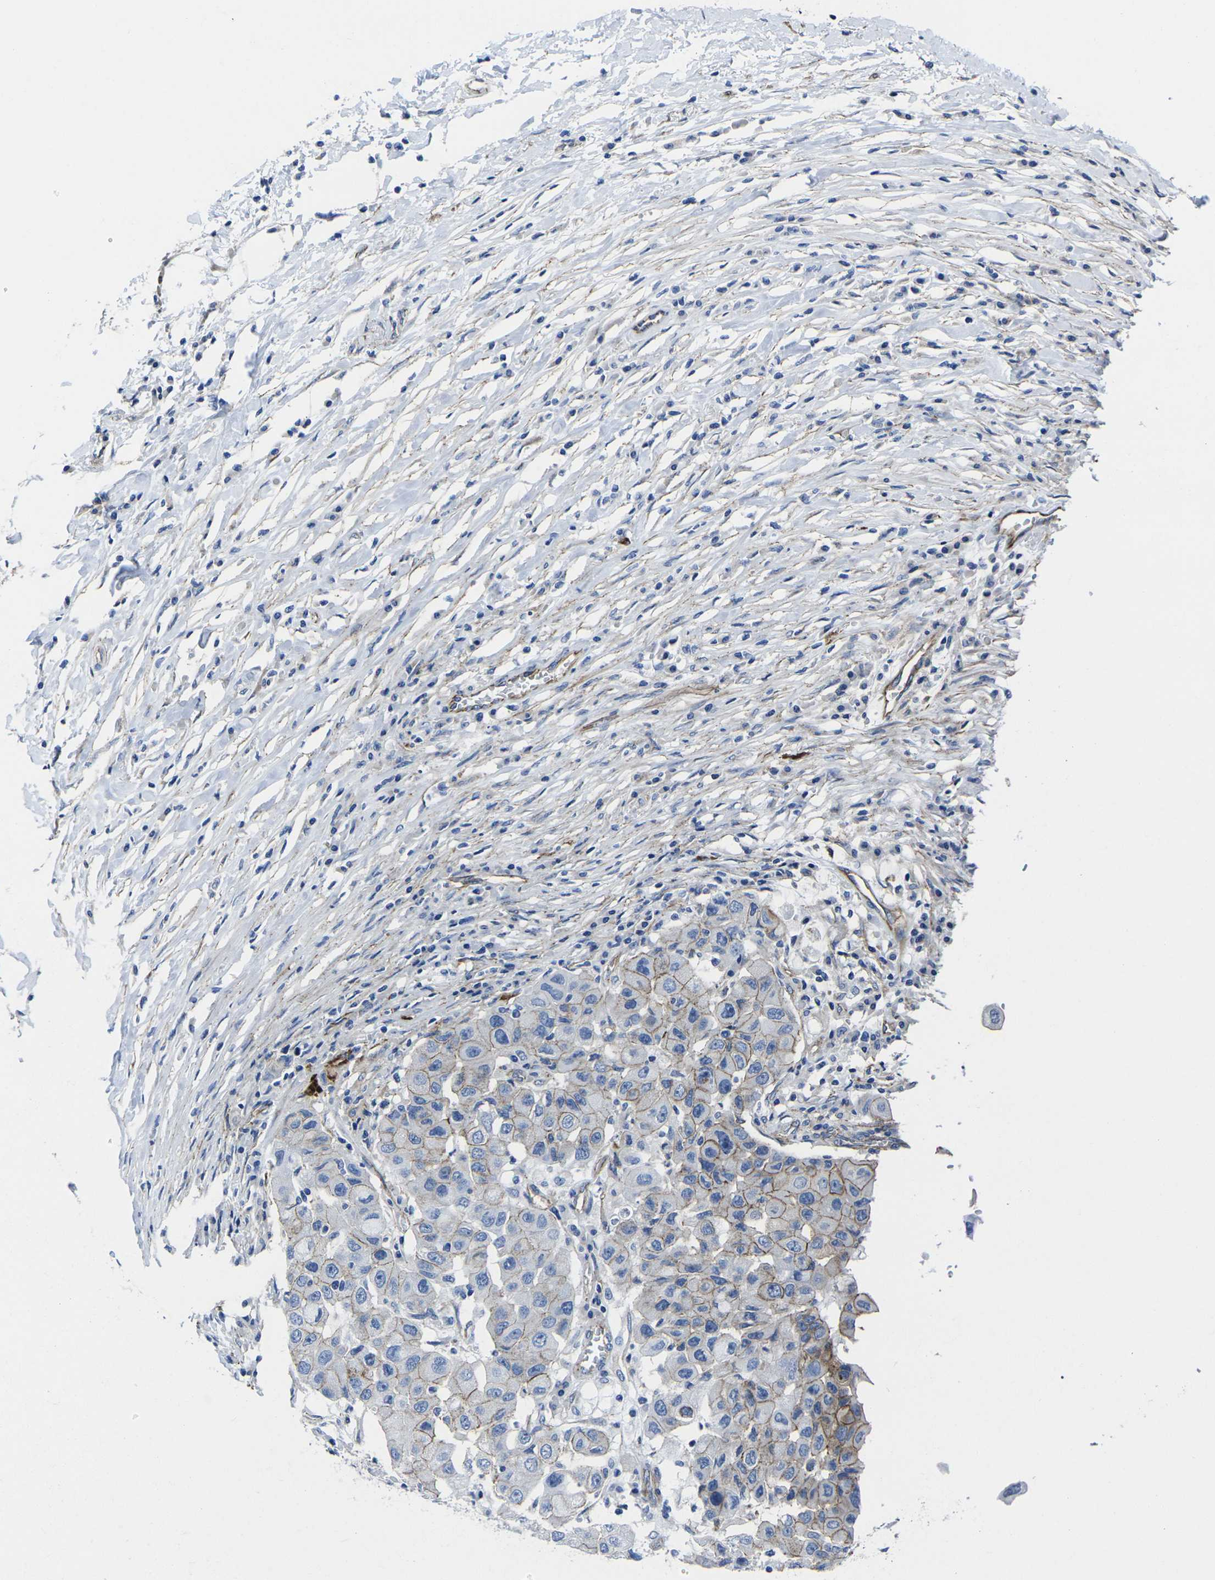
{"staining": {"intensity": "moderate", "quantity": "25%-75%", "location": "cytoplasmic/membranous"}, "tissue": "breast cancer", "cell_type": "Tumor cells", "image_type": "cancer", "snomed": [{"axis": "morphology", "description": "Duct carcinoma"}, {"axis": "topography", "description": "Breast"}], "caption": "Protein staining demonstrates moderate cytoplasmic/membranous staining in about 25%-75% of tumor cells in breast cancer (intraductal carcinoma). (DAB (3,3'-diaminobenzidine) = brown stain, brightfield microscopy at high magnification).", "gene": "NUMB", "patient": {"sex": "female", "age": 27}}